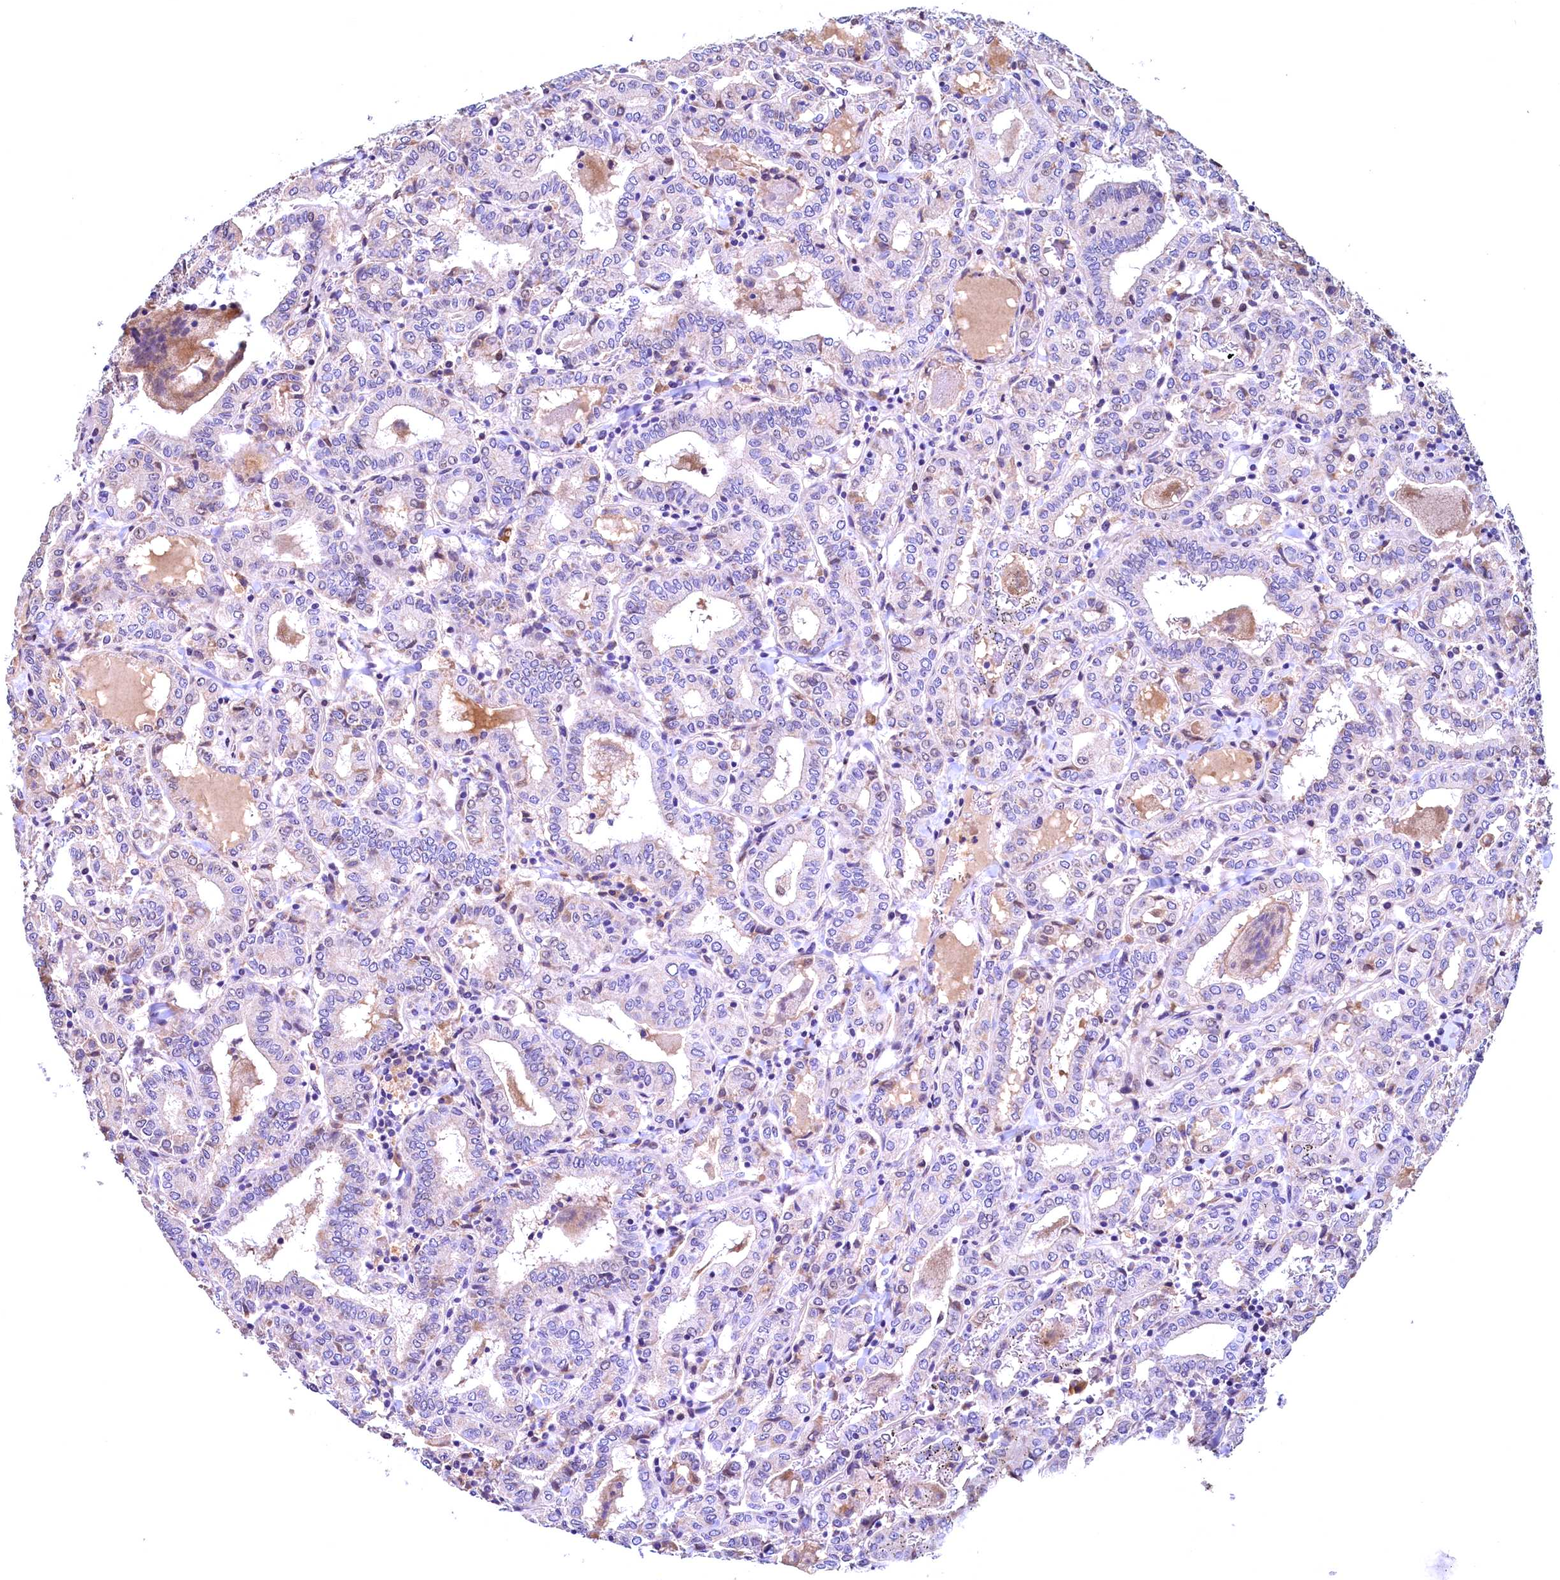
{"staining": {"intensity": "negative", "quantity": "none", "location": "none"}, "tissue": "thyroid cancer", "cell_type": "Tumor cells", "image_type": "cancer", "snomed": [{"axis": "morphology", "description": "Papillary adenocarcinoma, NOS"}, {"axis": "topography", "description": "Thyroid gland"}], "caption": "This micrograph is of thyroid cancer (papillary adenocarcinoma) stained with immunohistochemistry (IHC) to label a protein in brown with the nuclei are counter-stained blue. There is no expression in tumor cells.", "gene": "LATS2", "patient": {"sex": "female", "age": 72}}